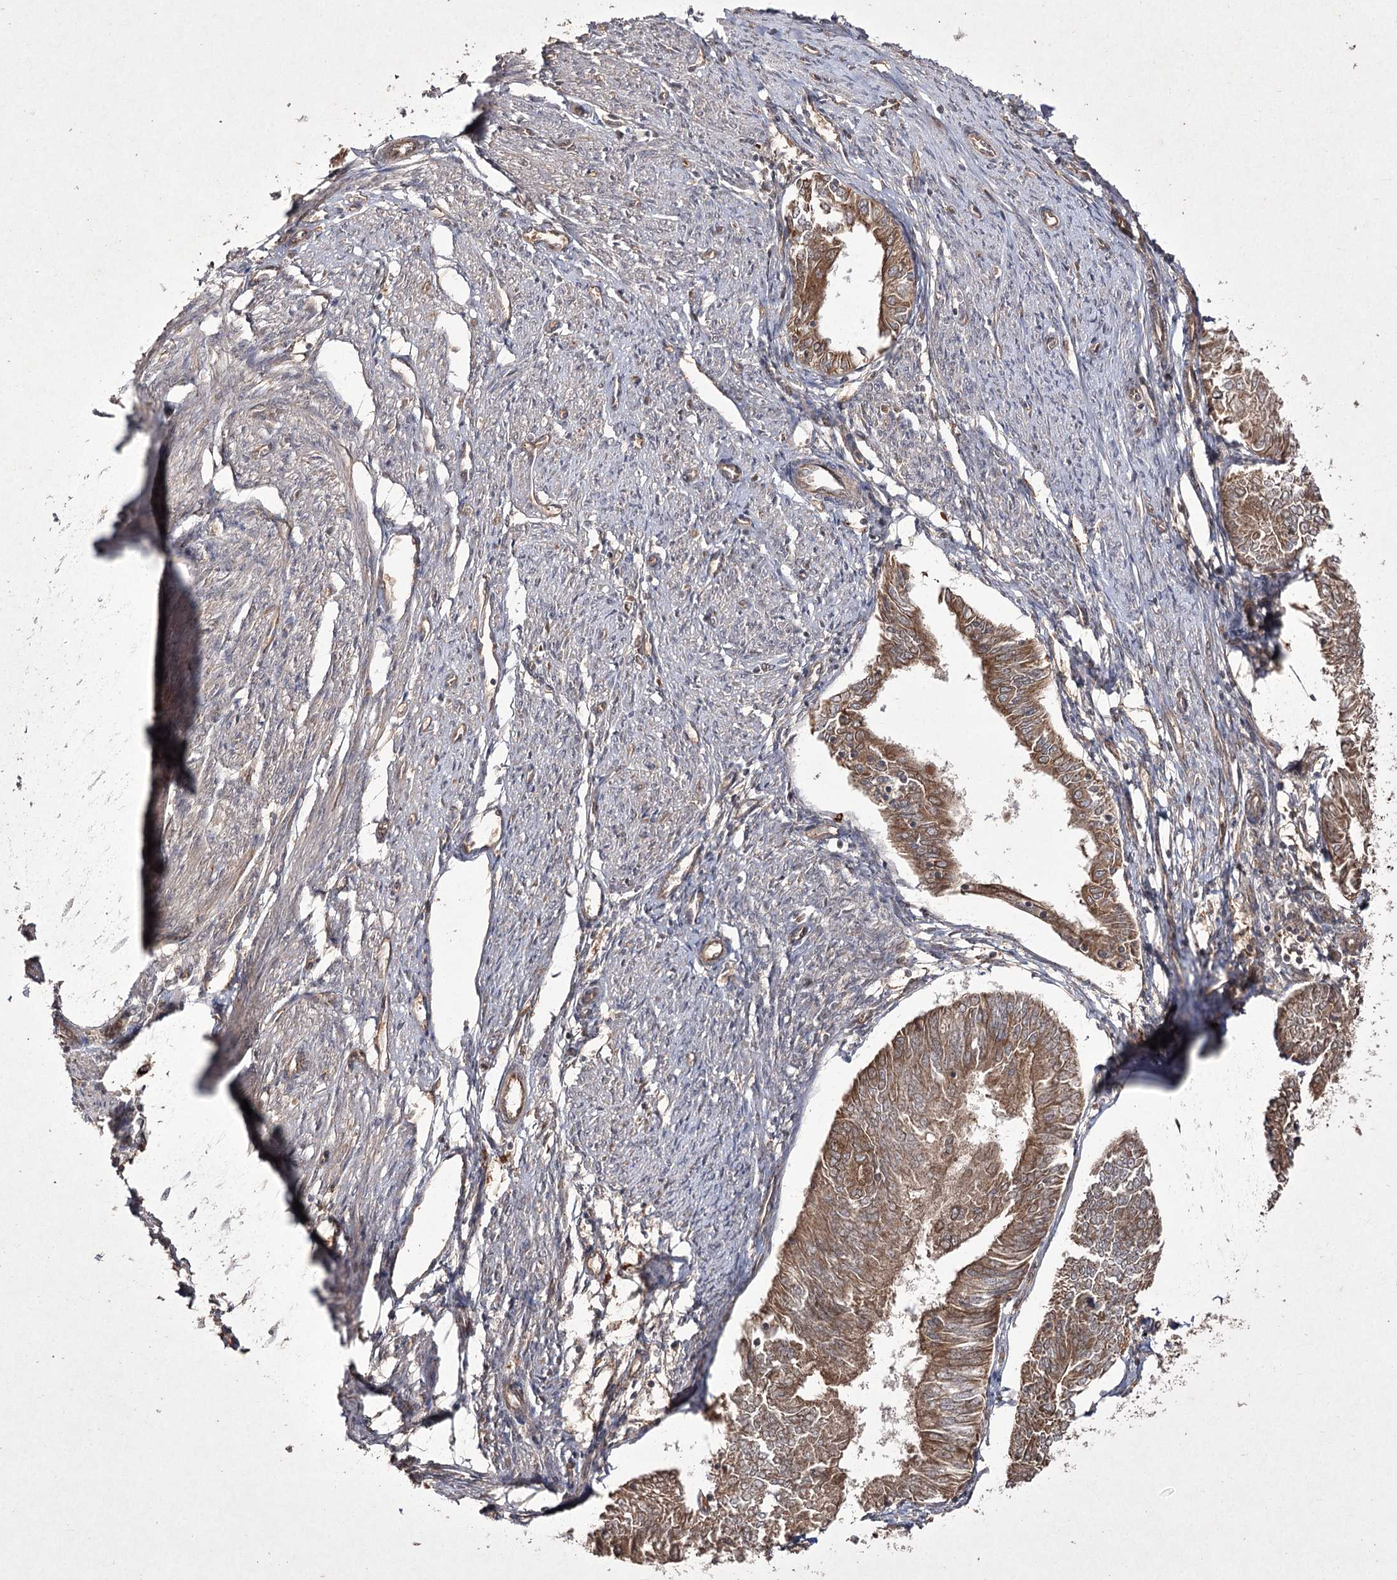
{"staining": {"intensity": "moderate", "quantity": ">75%", "location": "cytoplasmic/membranous"}, "tissue": "endometrial cancer", "cell_type": "Tumor cells", "image_type": "cancer", "snomed": [{"axis": "morphology", "description": "Adenocarcinoma, NOS"}, {"axis": "topography", "description": "Endometrium"}], "caption": "The photomicrograph exhibits staining of endometrial cancer (adenocarcinoma), revealing moderate cytoplasmic/membranous protein staining (brown color) within tumor cells. The staining was performed using DAB, with brown indicating positive protein expression. Nuclei are stained blue with hematoxylin.", "gene": "FANCL", "patient": {"sex": "female", "age": 58}}